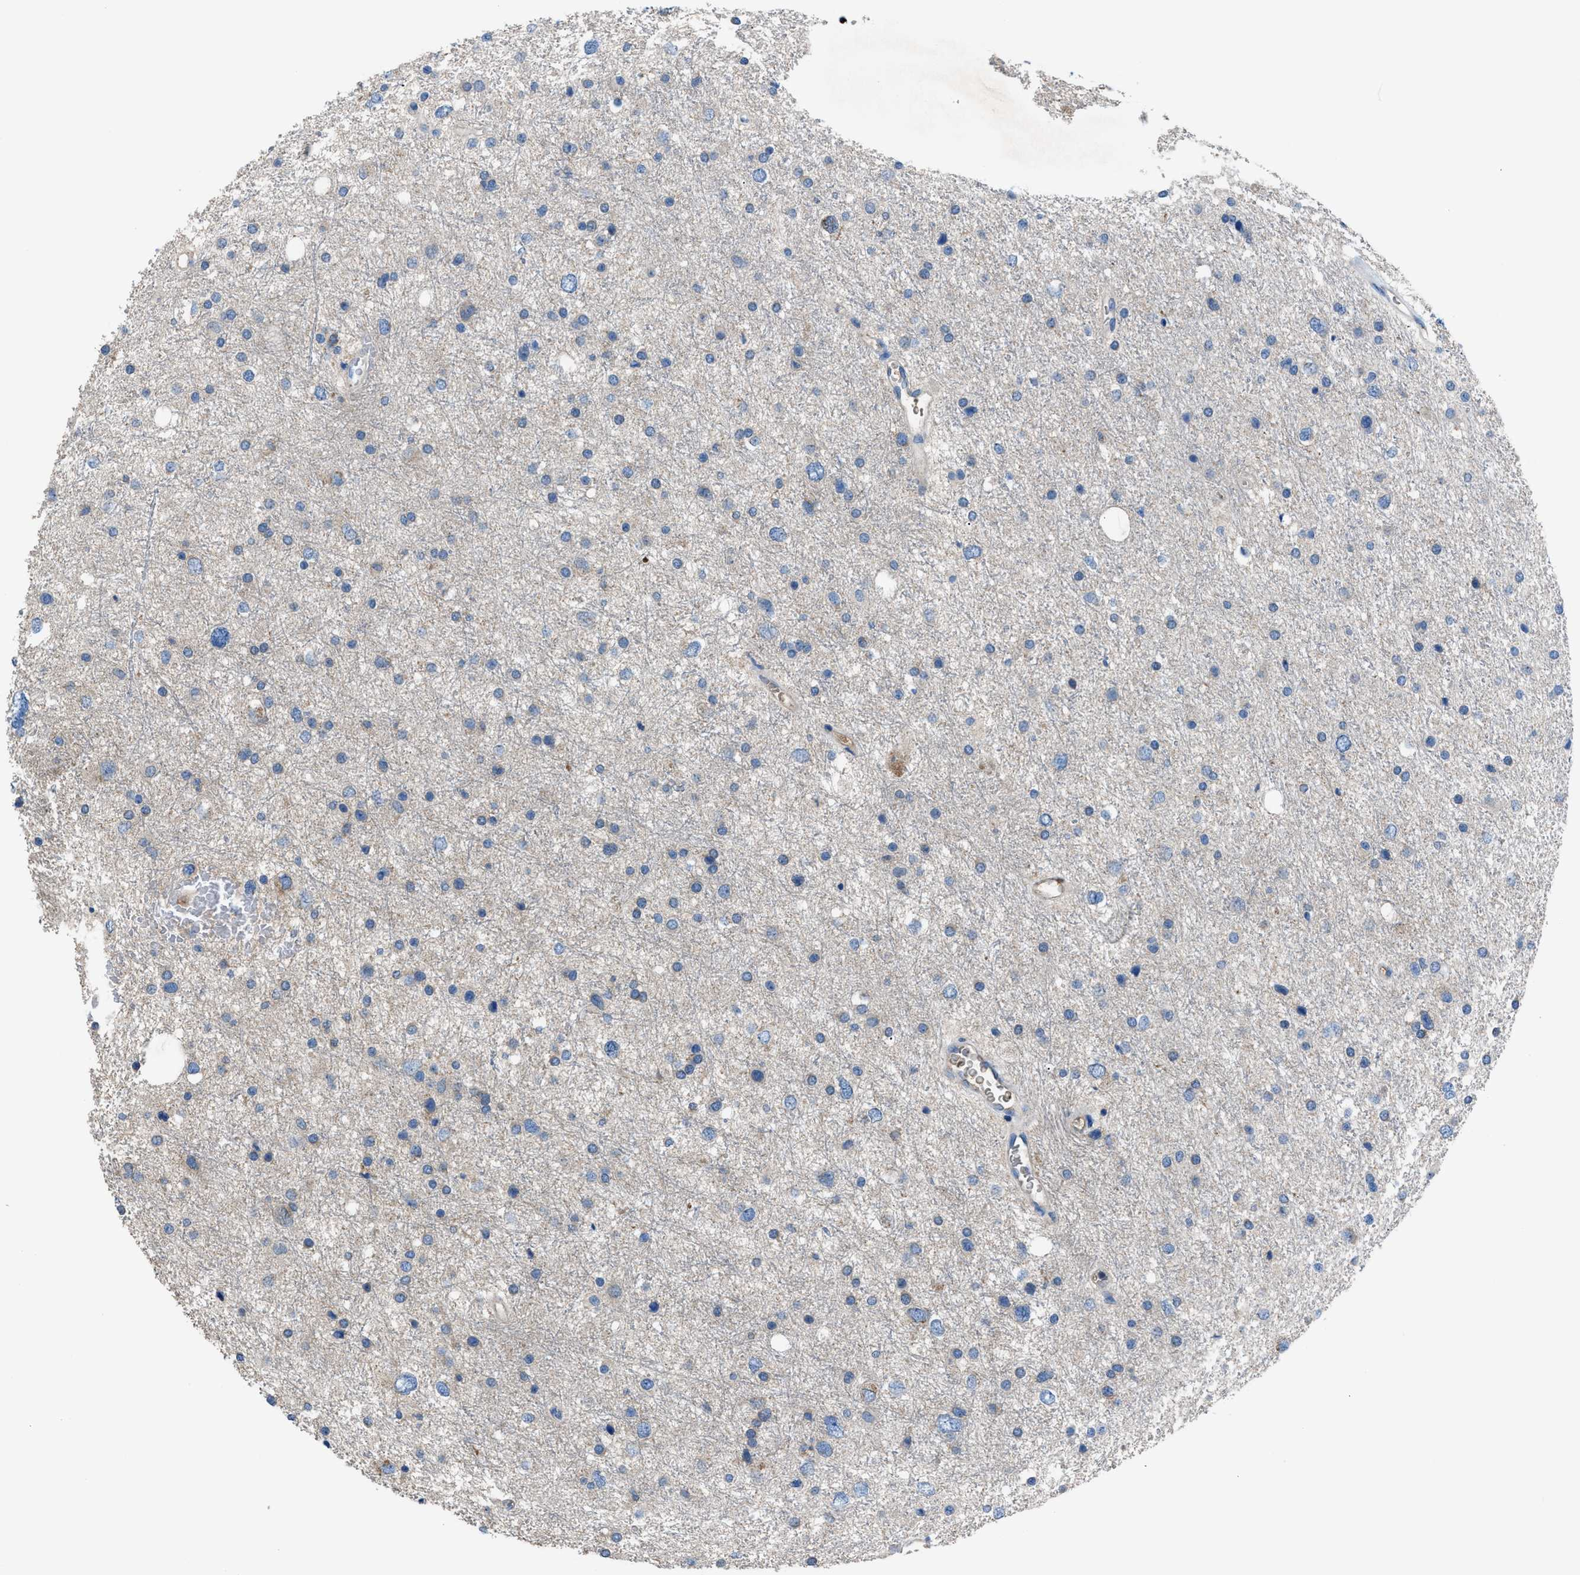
{"staining": {"intensity": "negative", "quantity": "none", "location": "none"}, "tissue": "glioma", "cell_type": "Tumor cells", "image_type": "cancer", "snomed": [{"axis": "morphology", "description": "Glioma, malignant, Low grade"}, {"axis": "topography", "description": "Brain"}], "caption": "DAB immunohistochemical staining of glioma shows no significant positivity in tumor cells.", "gene": "SGCZ", "patient": {"sex": "female", "age": 37}}